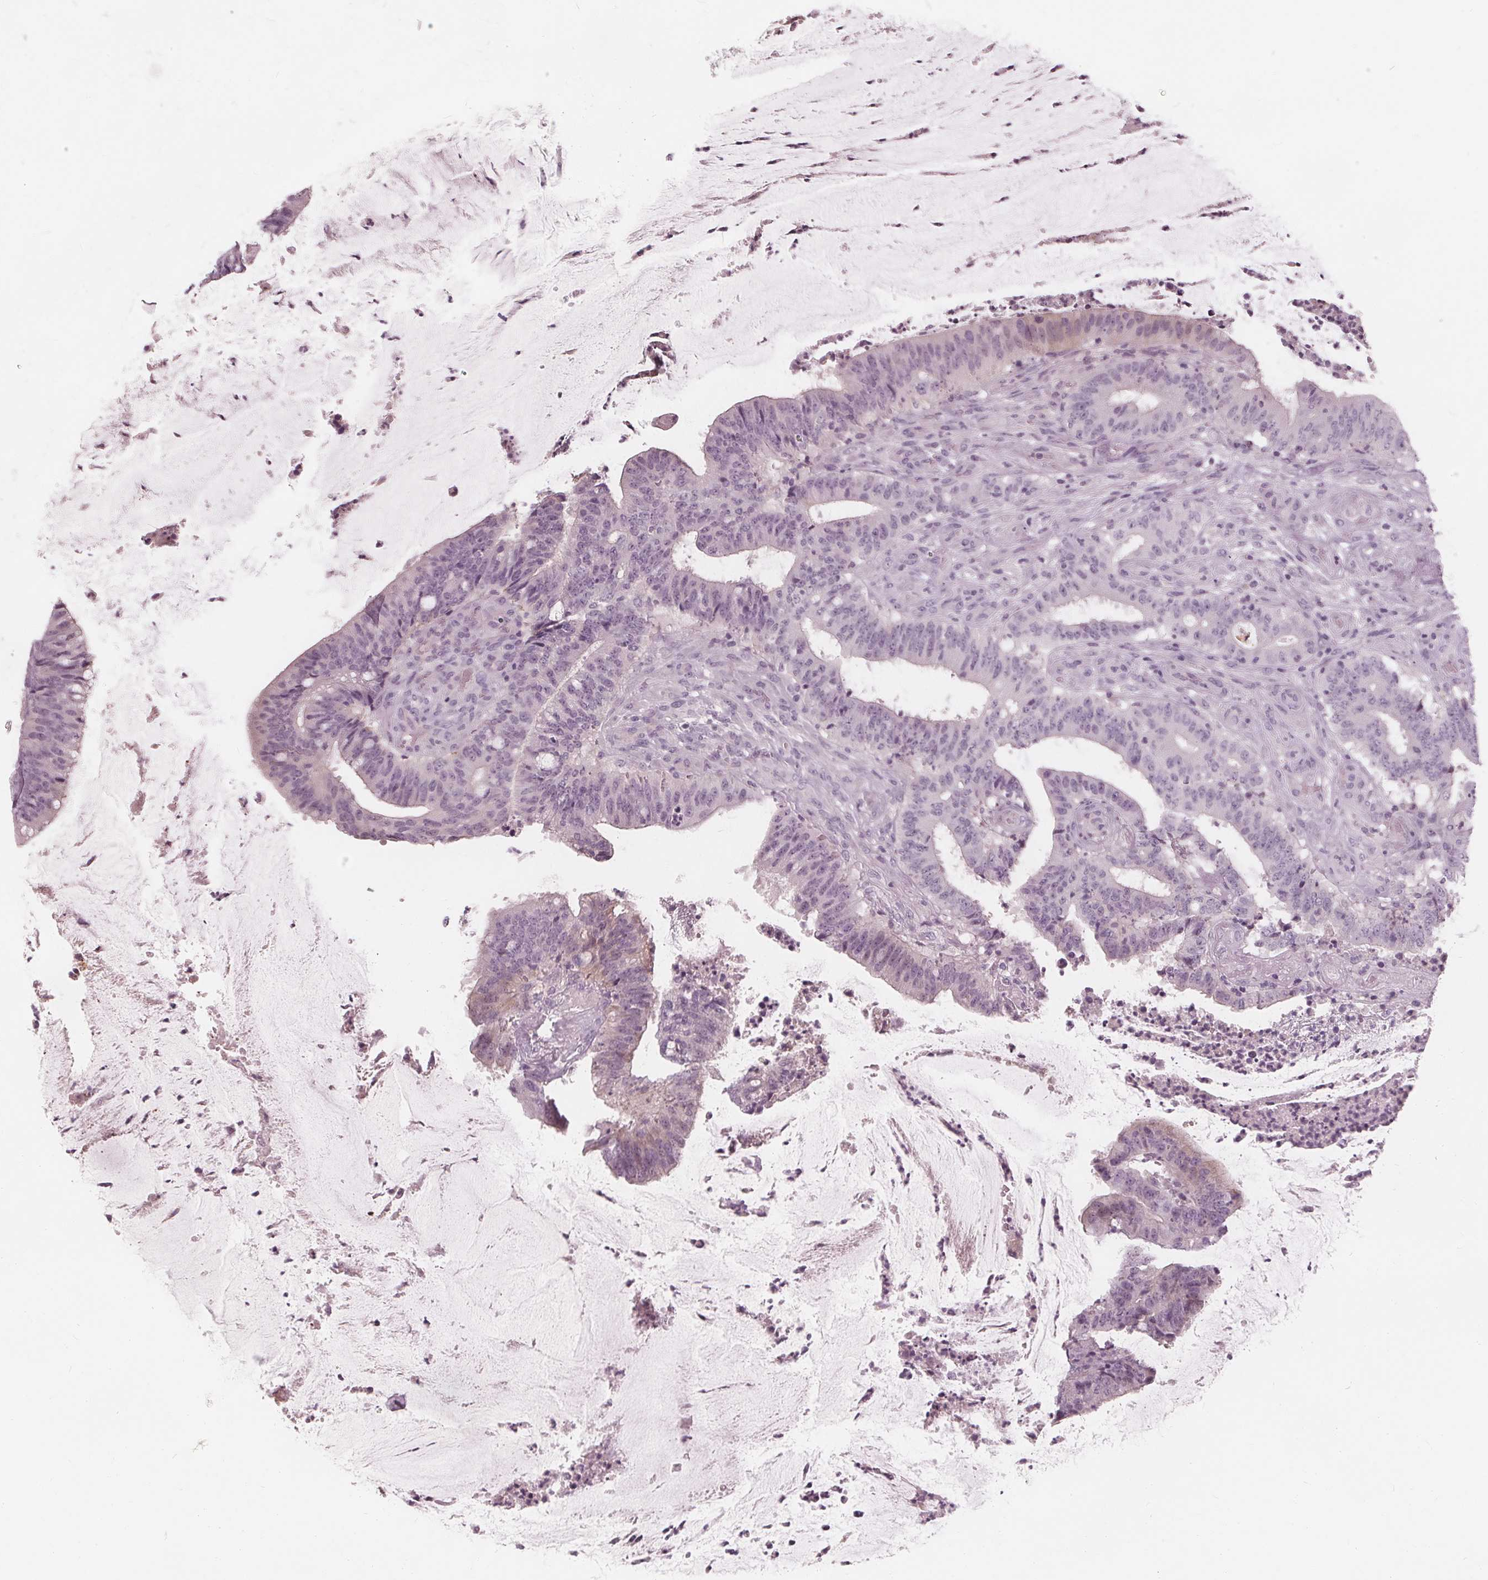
{"staining": {"intensity": "negative", "quantity": "none", "location": "none"}, "tissue": "colorectal cancer", "cell_type": "Tumor cells", "image_type": "cancer", "snomed": [{"axis": "morphology", "description": "Adenocarcinoma, NOS"}, {"axis": "topography", "description": "Colon"}], "caption": "High power microscopy image of an immunohistochemistry (IHC) image of colorectal adenocarcinoma, revealing no significant expression in tumor cells. (DAB (3,3'-diaminobenzidine) immunohistochemistry (IHC) with hematoxylin counter stain).", "gene": "SAT2", "patient": {"sex": "female", "age": 43}}